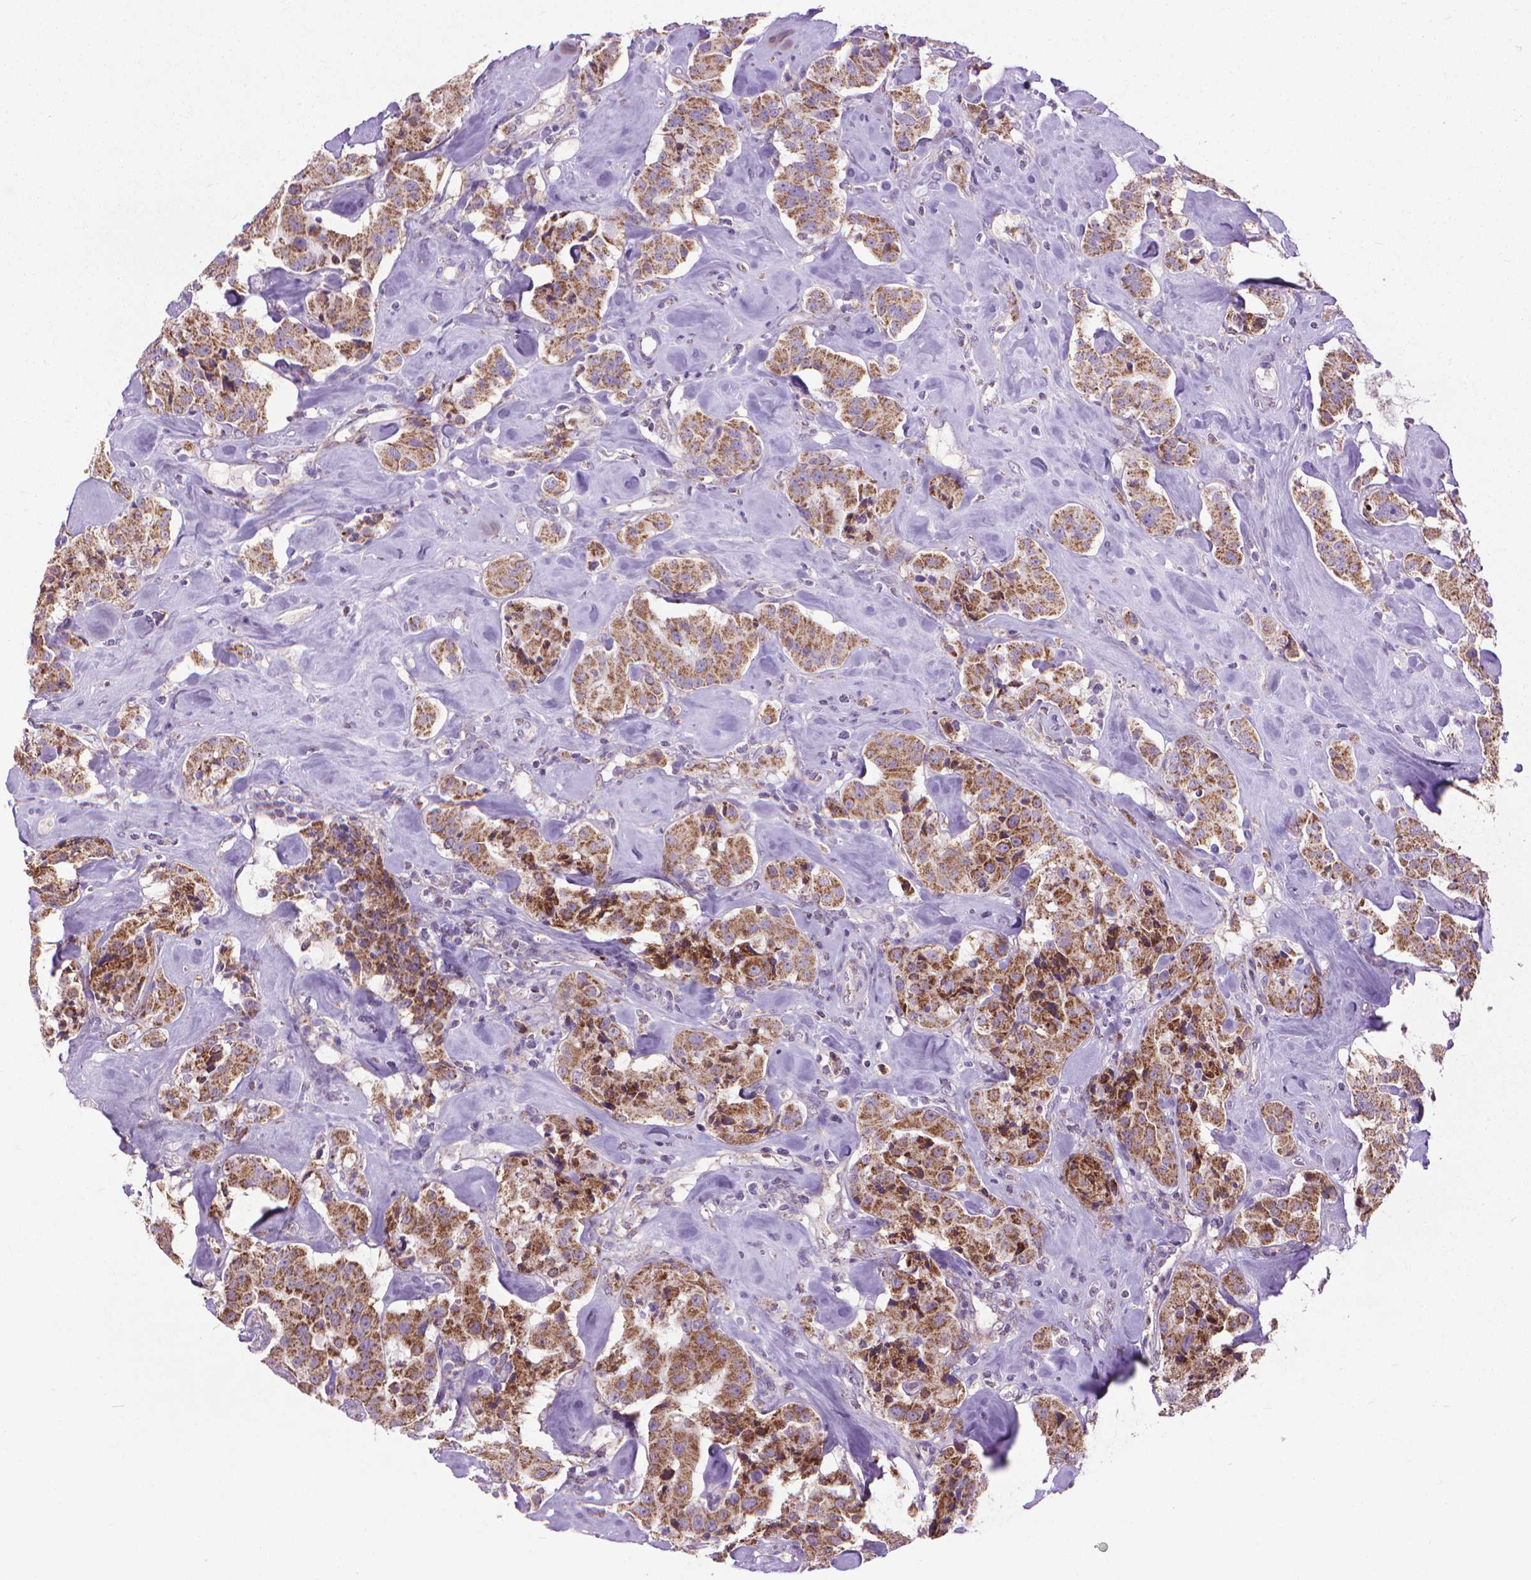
{"staining": {"intensity": "strong", "quantity": ">75%", "location": "cytoplasmic/membranous"}, "tissue": "carcinoid", "cell_type": "Tumor cells", "image_type": "cancer", "snomed": [{"axis": "morphology", "description": "Carcinoid, malignant, NOS"}, {"axis": "topography", "description": "Pancreas"}], "caption": "DAB (3,3'-diaminobenzidine) immunohistochemical staining of human carcinoid shows strong cytoplasmic/membranous protein staining in approximately >75% of tumor cells.", "gene": "VDAC1", "patient": {"sex": "male", "age": 41}}